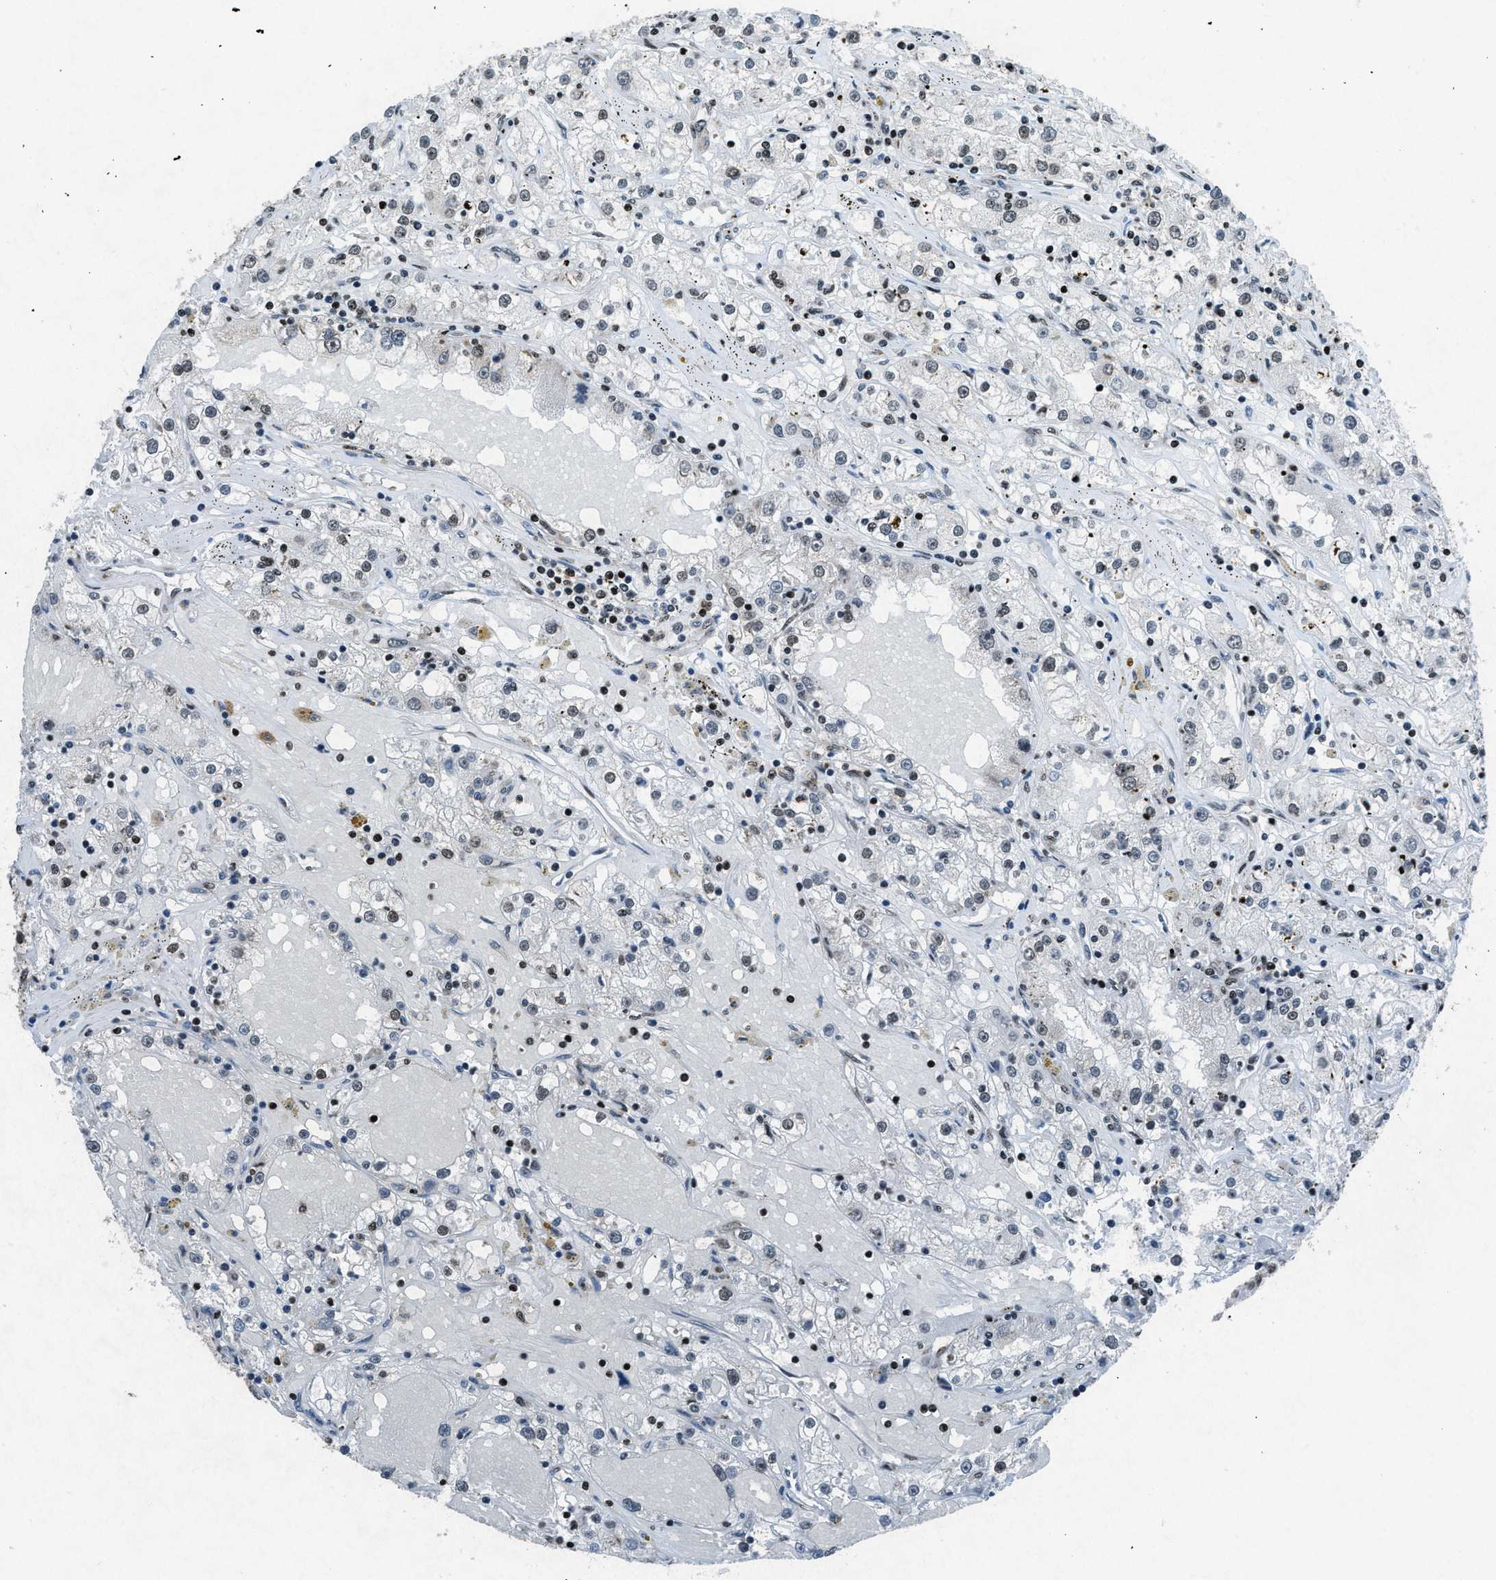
{"staining": {"intensity": "weak", "quantity": "<25%", "location": "nuclear"}, "tissue": "renal cancer", "cell_type": "Tumor cells", "image_type": "cancer", "snomed": [{"axis": "morphology", "description": "Adenocarcinoma, NOS"}, {"axis": "topography", "description": "Kidney"}], "caption": "Human adenocarcinoma (renal) stained for a protein using immunohistochemistry (IHC) reveals no expression in tumor cells.", "gene": "NXF1", "patient": {"sex": "male", "age": 56}}